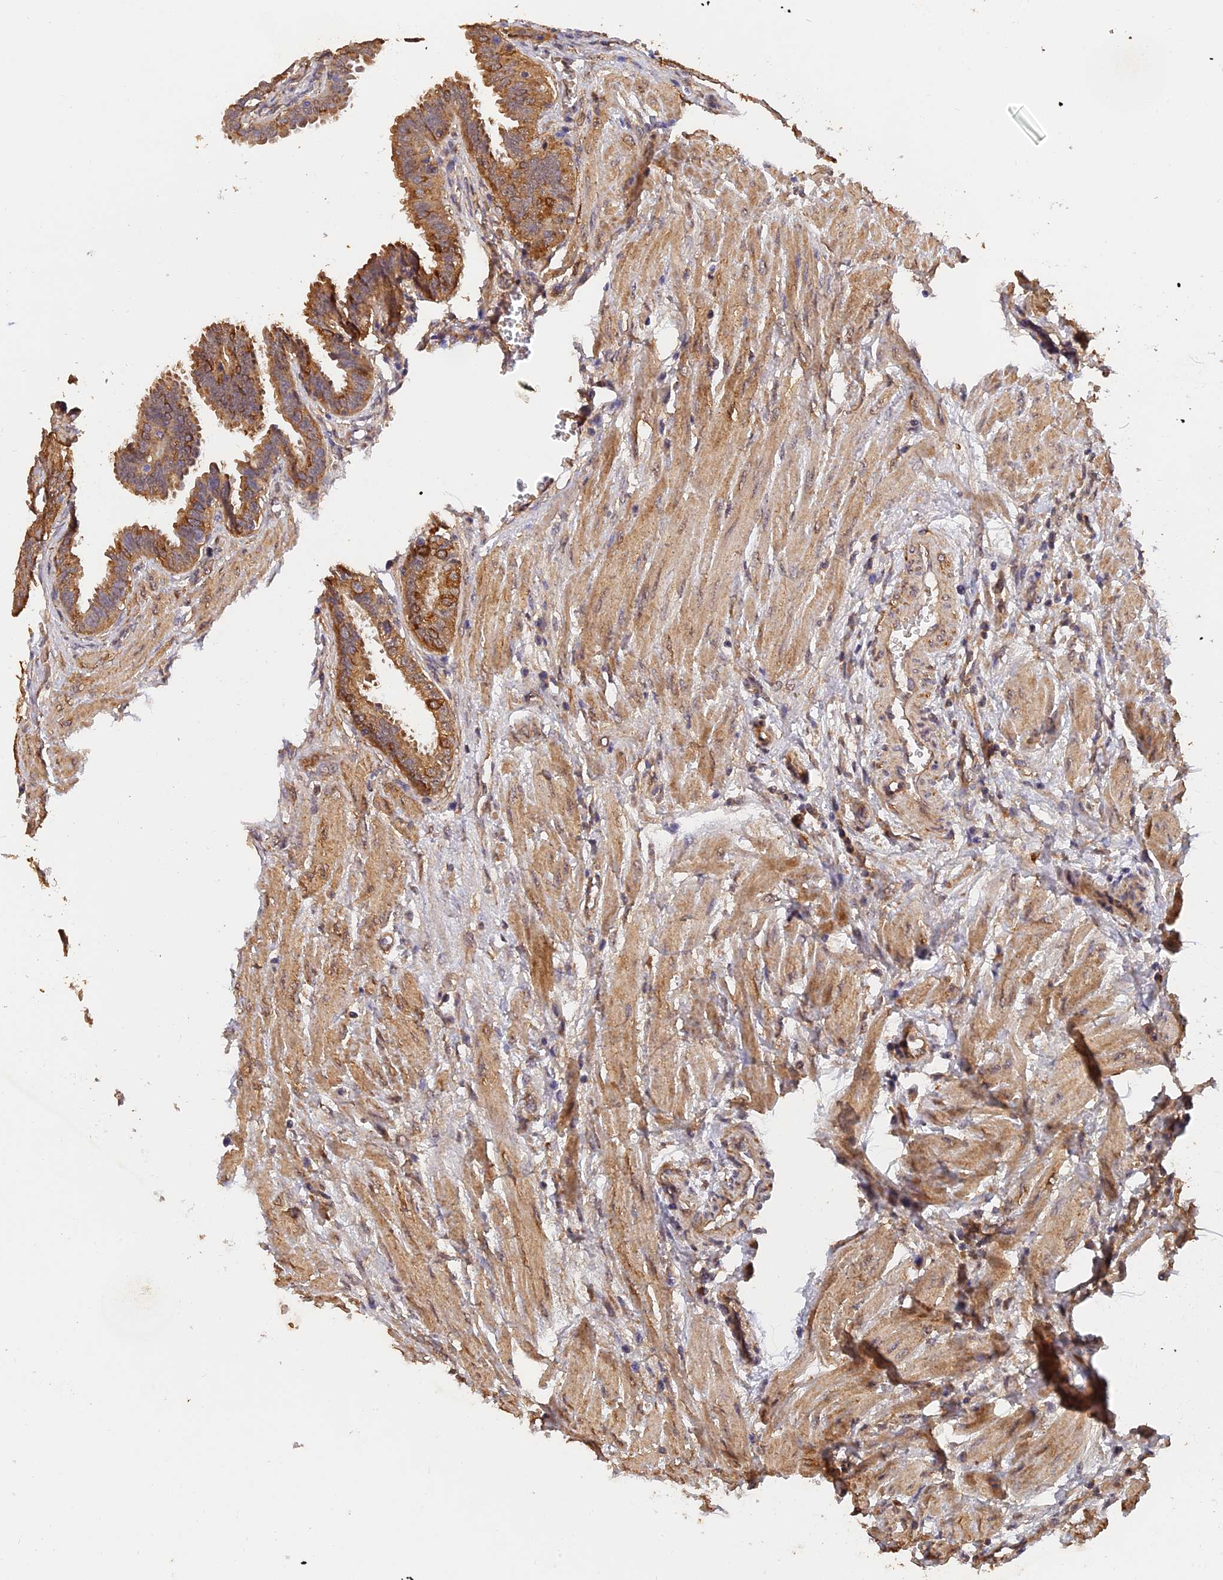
{"staining": {"intensity": "moderate", "quantity": ">75%", "location": "cytoplasmic/membranous"}, "tissue": "fallopian tube", "cell_type": "Glandular cells", "image_type": "normal", "snomed": [{"axis": "morphology", "description": "Normal tissue, NOS"}, {"axis": "topography", "description": "Fallopian tube"}], "caption": "High-magnification brightfield microscopy of normal fallopian tube stained with DAB (brown) and counterstained with hematoxylin (blue). glandular cells exhibit moderate cytoplasmic/membranous staining is appreciated in approximately>75% of cells. Immunohistochemistry stains the protein of interest in brown and the nuclei are stained blue.", "gene": "SLC38A11", "patient": {"sex": "female", "age": 32}}